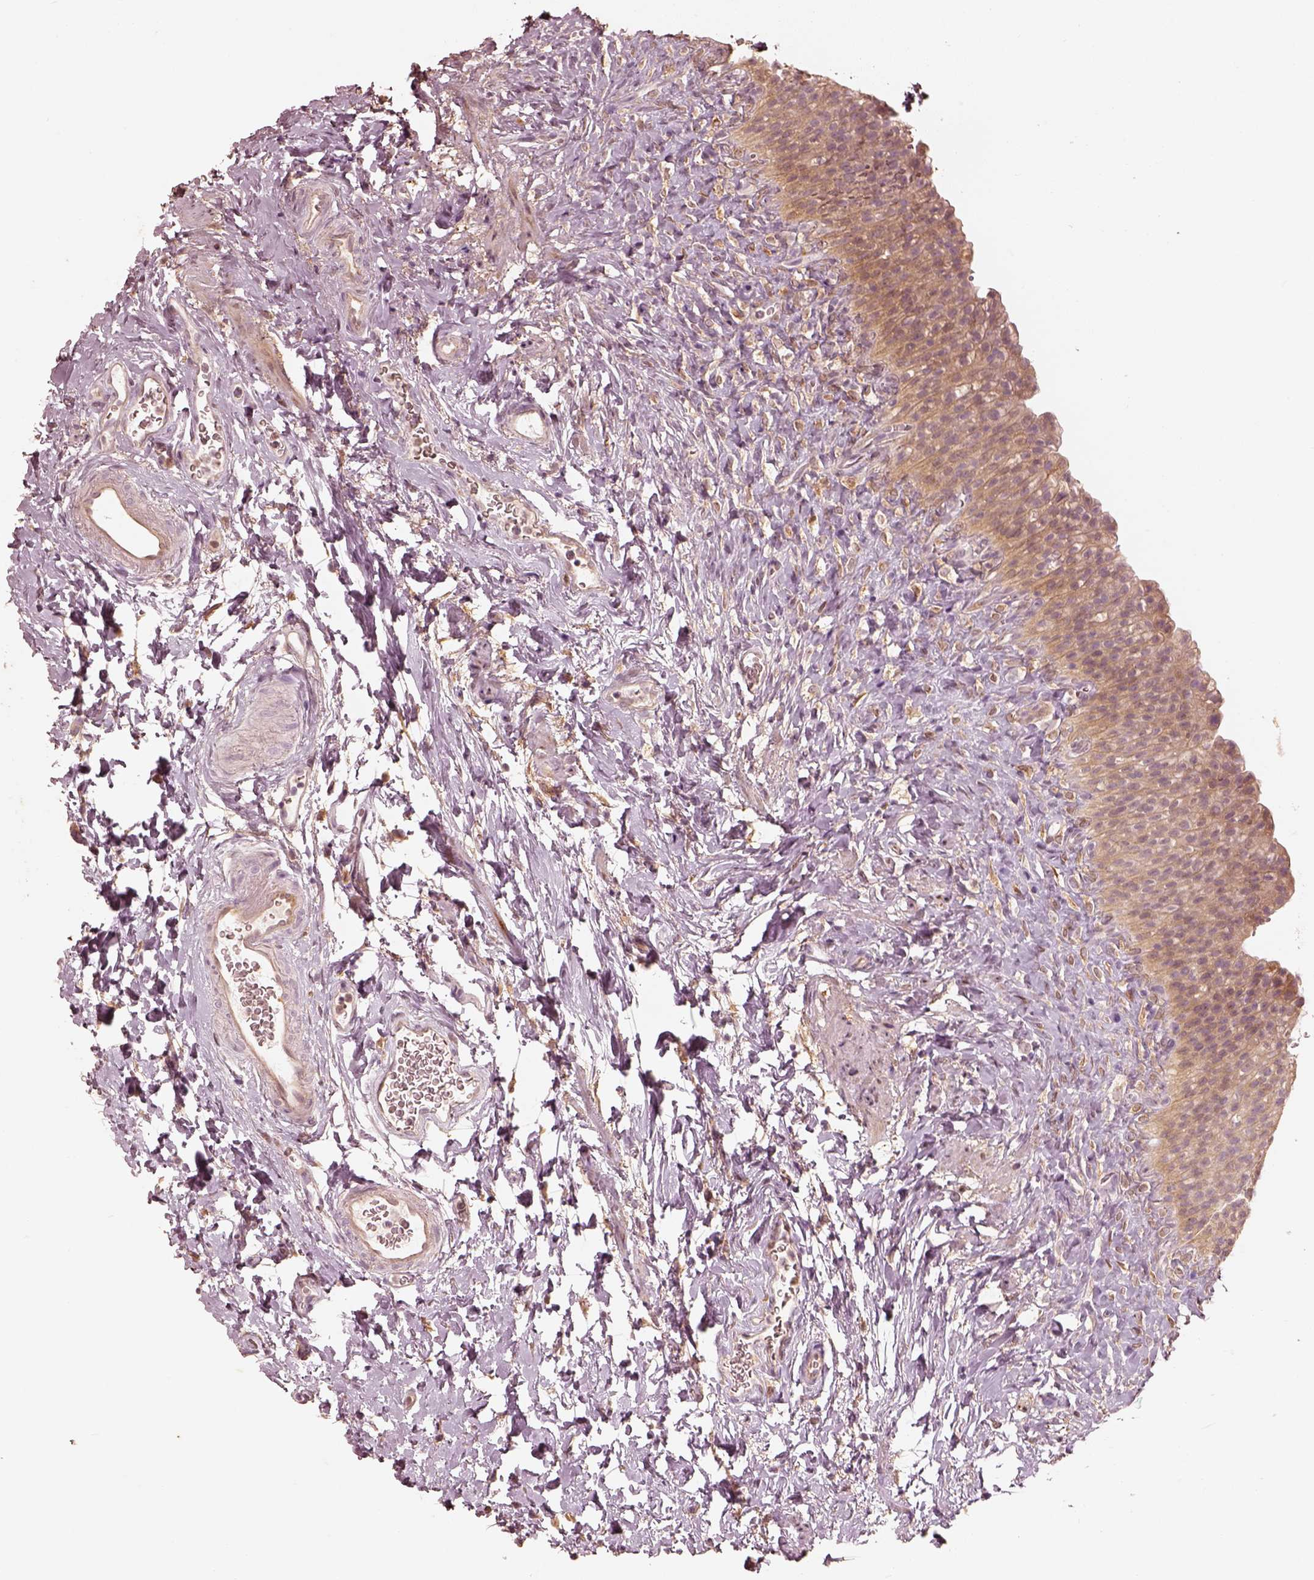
{"staining": {"intensity": "moderate", "quantity": ">75%", "location": "cytoplasmic/membranous"}, "tissue": "urinary bladder", "cell_type": "Urothelial cells", "image_type": "normal", "snomed": [{"axis": "morphology", "description": "Normal tissue, NOS"}, {"axis": "topography", "description": "Urinary bladder"}], "caption": "A high-resolution photomicrograph shows immunohistochemistry (IHC) staining of benign urinary bladder, which exhibits moderate cytoplasmic/membranous staining in about >75% of urothelial cells.", "gene": "WLS", "patient": {"sex": "male", "age": 76}}